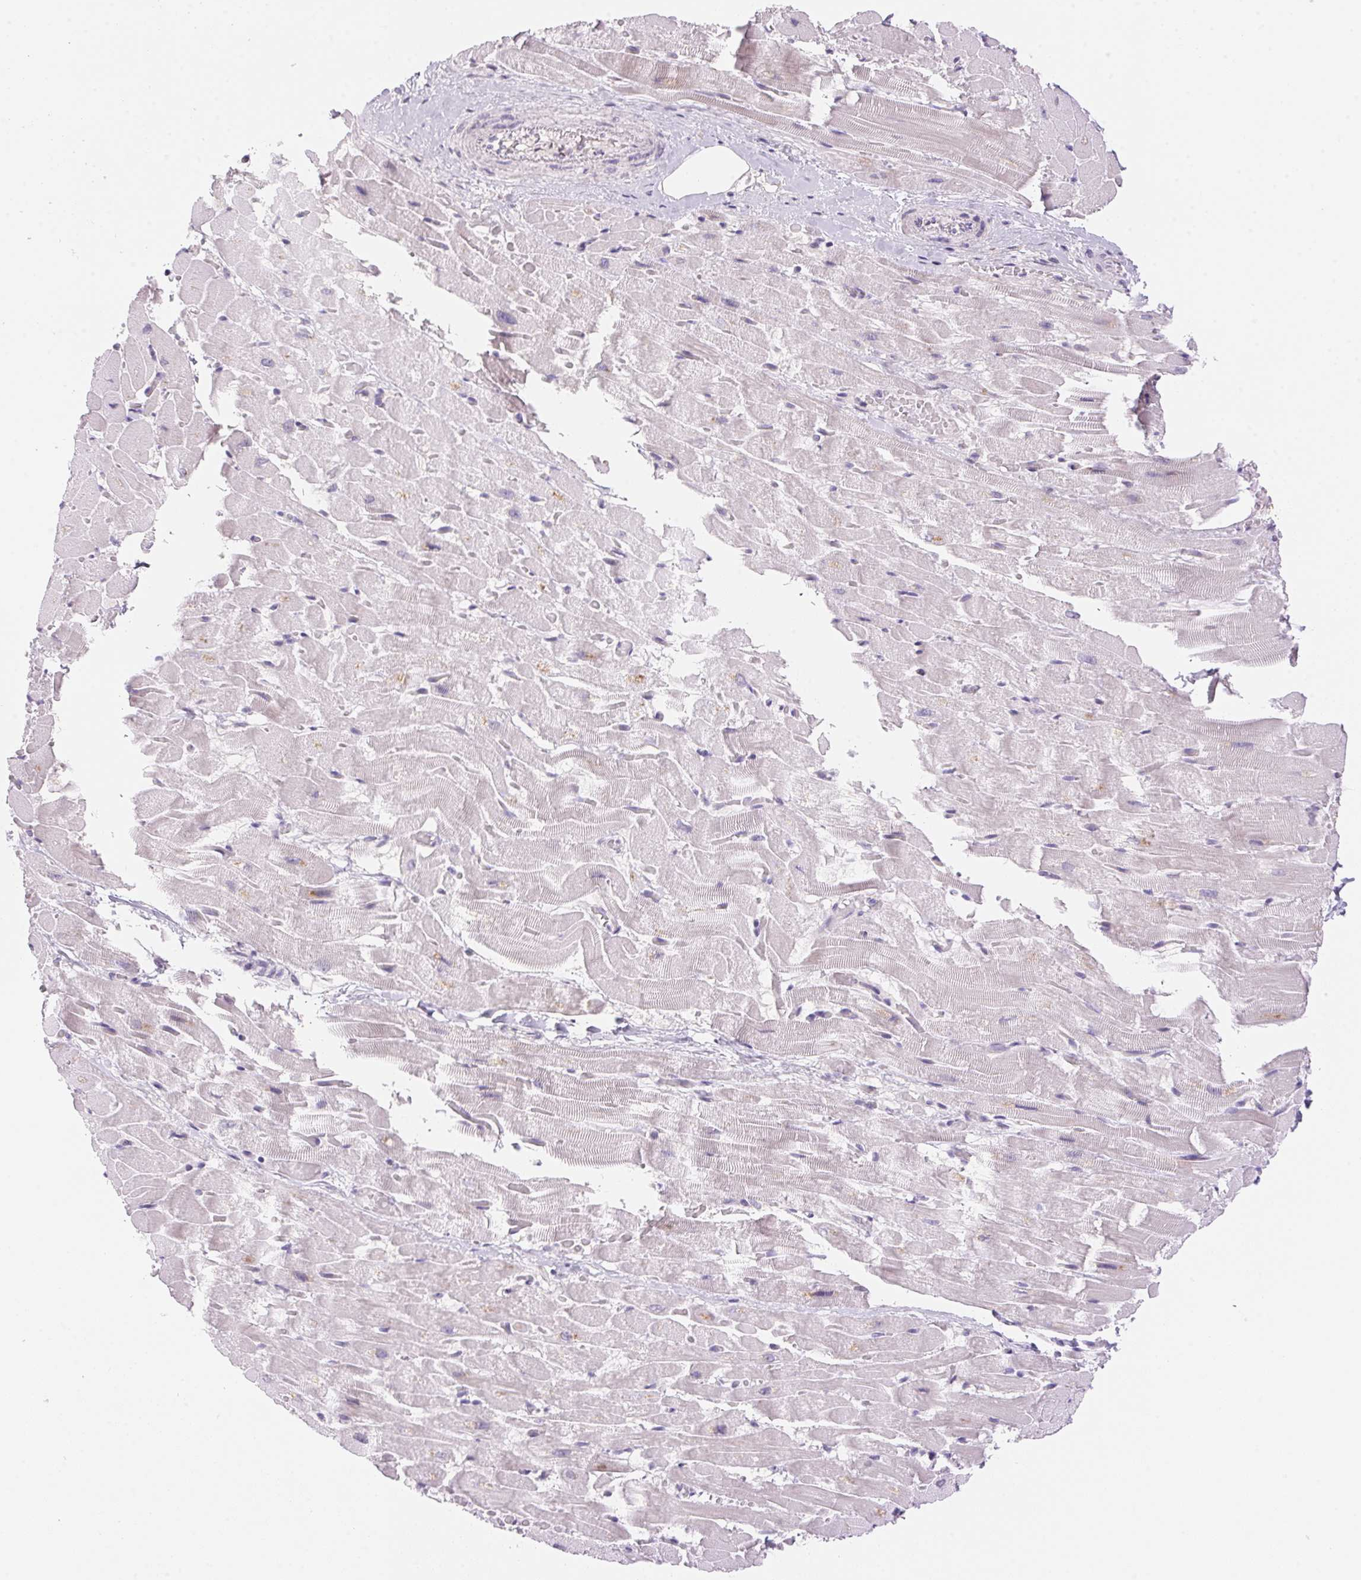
{"staining": {"intensity": "weak", "quantity": "25%-75%", "location": "cytoplasmic/membranous"}, "tissue": "heart muscle", "cell_type": "Cardiomyocytes", "image_type": "normal", "snomed": [{"axis": "morphology", "description": "Normal tissue, NOS"}, {"axis": "topography", "description": "Heart"}], "caption": "Weak cytoplasmic/membranous protein staining is appreciated in approximately 25%-75% of cardiomyocytes in heart muscle.", "gene": "TEKT1", "patient": {"sex": "male", "age": 37}}